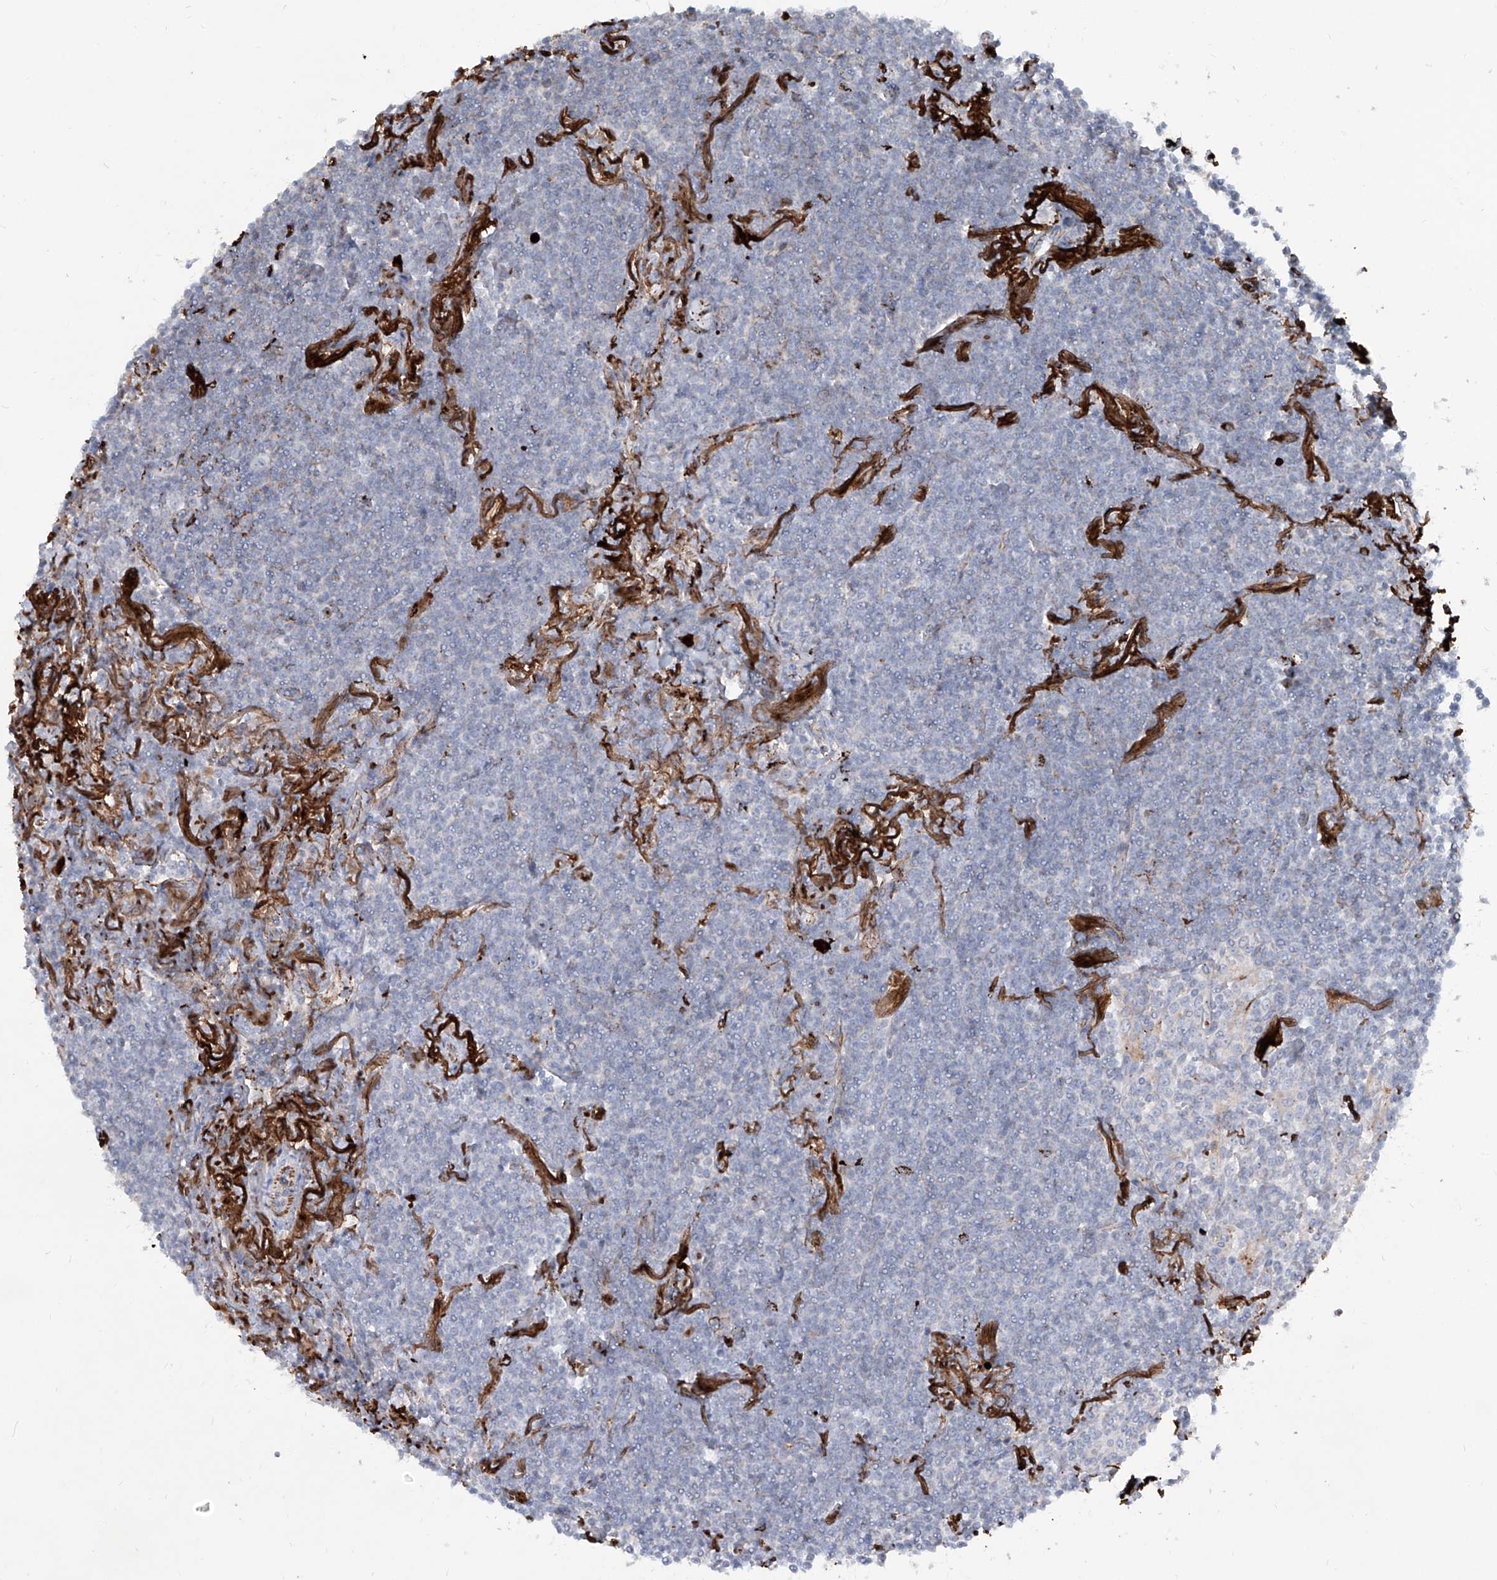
{"staining": {"intensity": "negative", "quantity": "none", "location": "none"}, "tissue": "lymphoma", "cell_type": "Tumor cells", "image_type": "cancer", "snomed": [{"axis": "morphology", "description": "Malignant lymphoma, non-Hodgkin's type, Low grade"}, {"axis": "topography", "description": "Lung"}], "caption": "IHC of lymphoma shows no positivity in tumor cells.", "gene": "CDH5", "patient": {"sex": "female", "age": 71}}